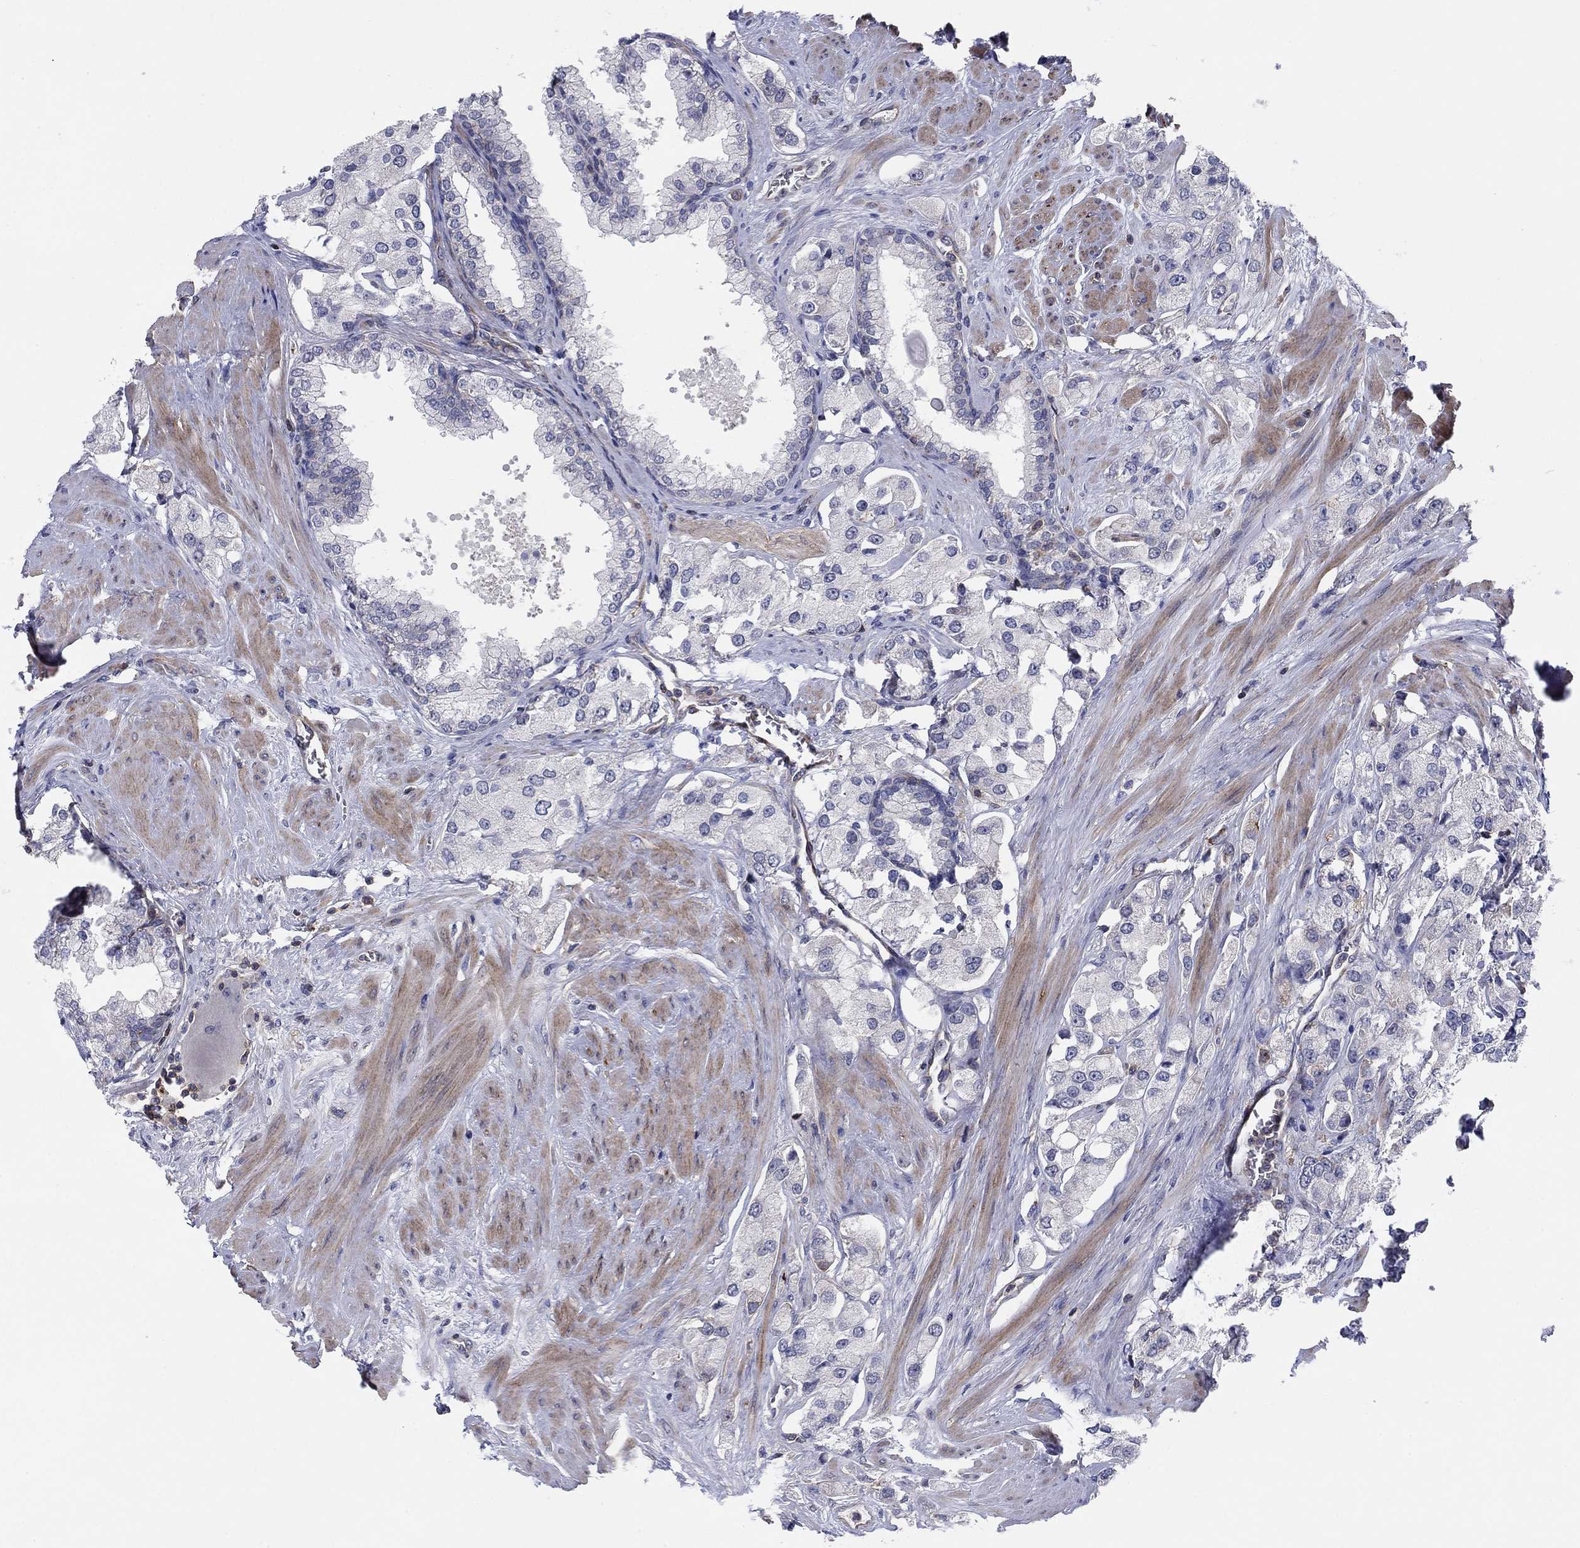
{"staining": {"intensity": "negative", "quantity": "none", "location": "none"}, "tissue": "prostate cancer", "cell_type": "Tumor cells", "image_type": "cancer", "snomed": [{"axis": "morphology", "description": "Adenocarcinoma, NOS"}, {"axis": "topography", "description": "Prostate and seminal vesicle, NOS"}, {"axis": "topography", "description": "Prostate"}], "caption": "Photomicrograph shows no significant protein positivity in tumor cells of prostate adenocarcinoma.", "gene": "PSD4", "patient": {"sex": "male", "age": 64}}